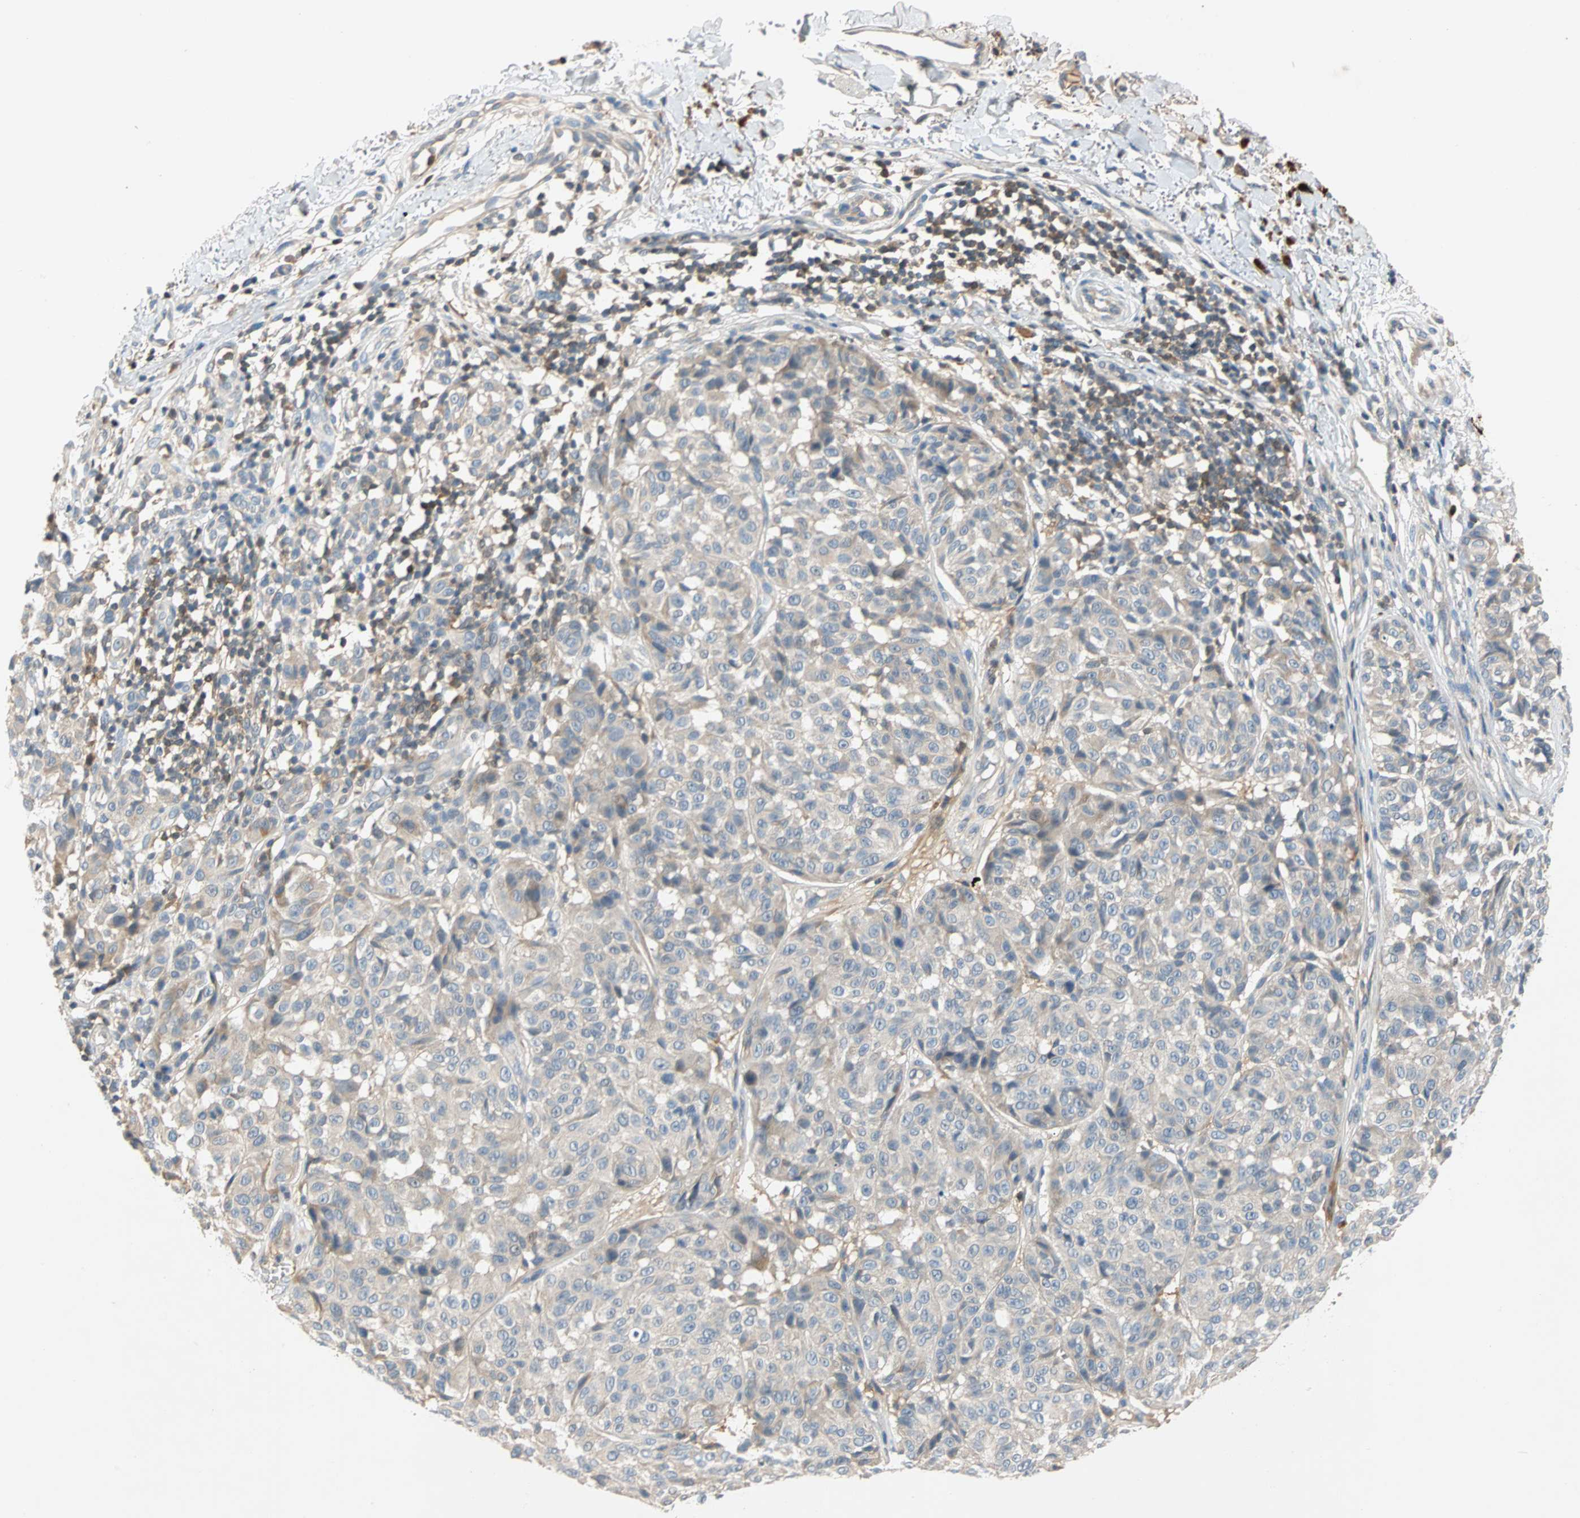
{"staining": {"intensity": "negative", "quantity": "none", "location": "none"}, "tissue": "melanoma", "cell_type": "Tumor cells", "image_type": "cancer", "snomed": [{"axis": "morphology", "description": "Malignant melanoma, NOS"}, {"axis": "topography", "description": "Skin"}], "caption": "IHC image of melanoma stained for a protein (brown), which demonstrates no staining in tumor cells.", "gene": "MAP4K1", "patient": {"sex": "female", "age": 46}}